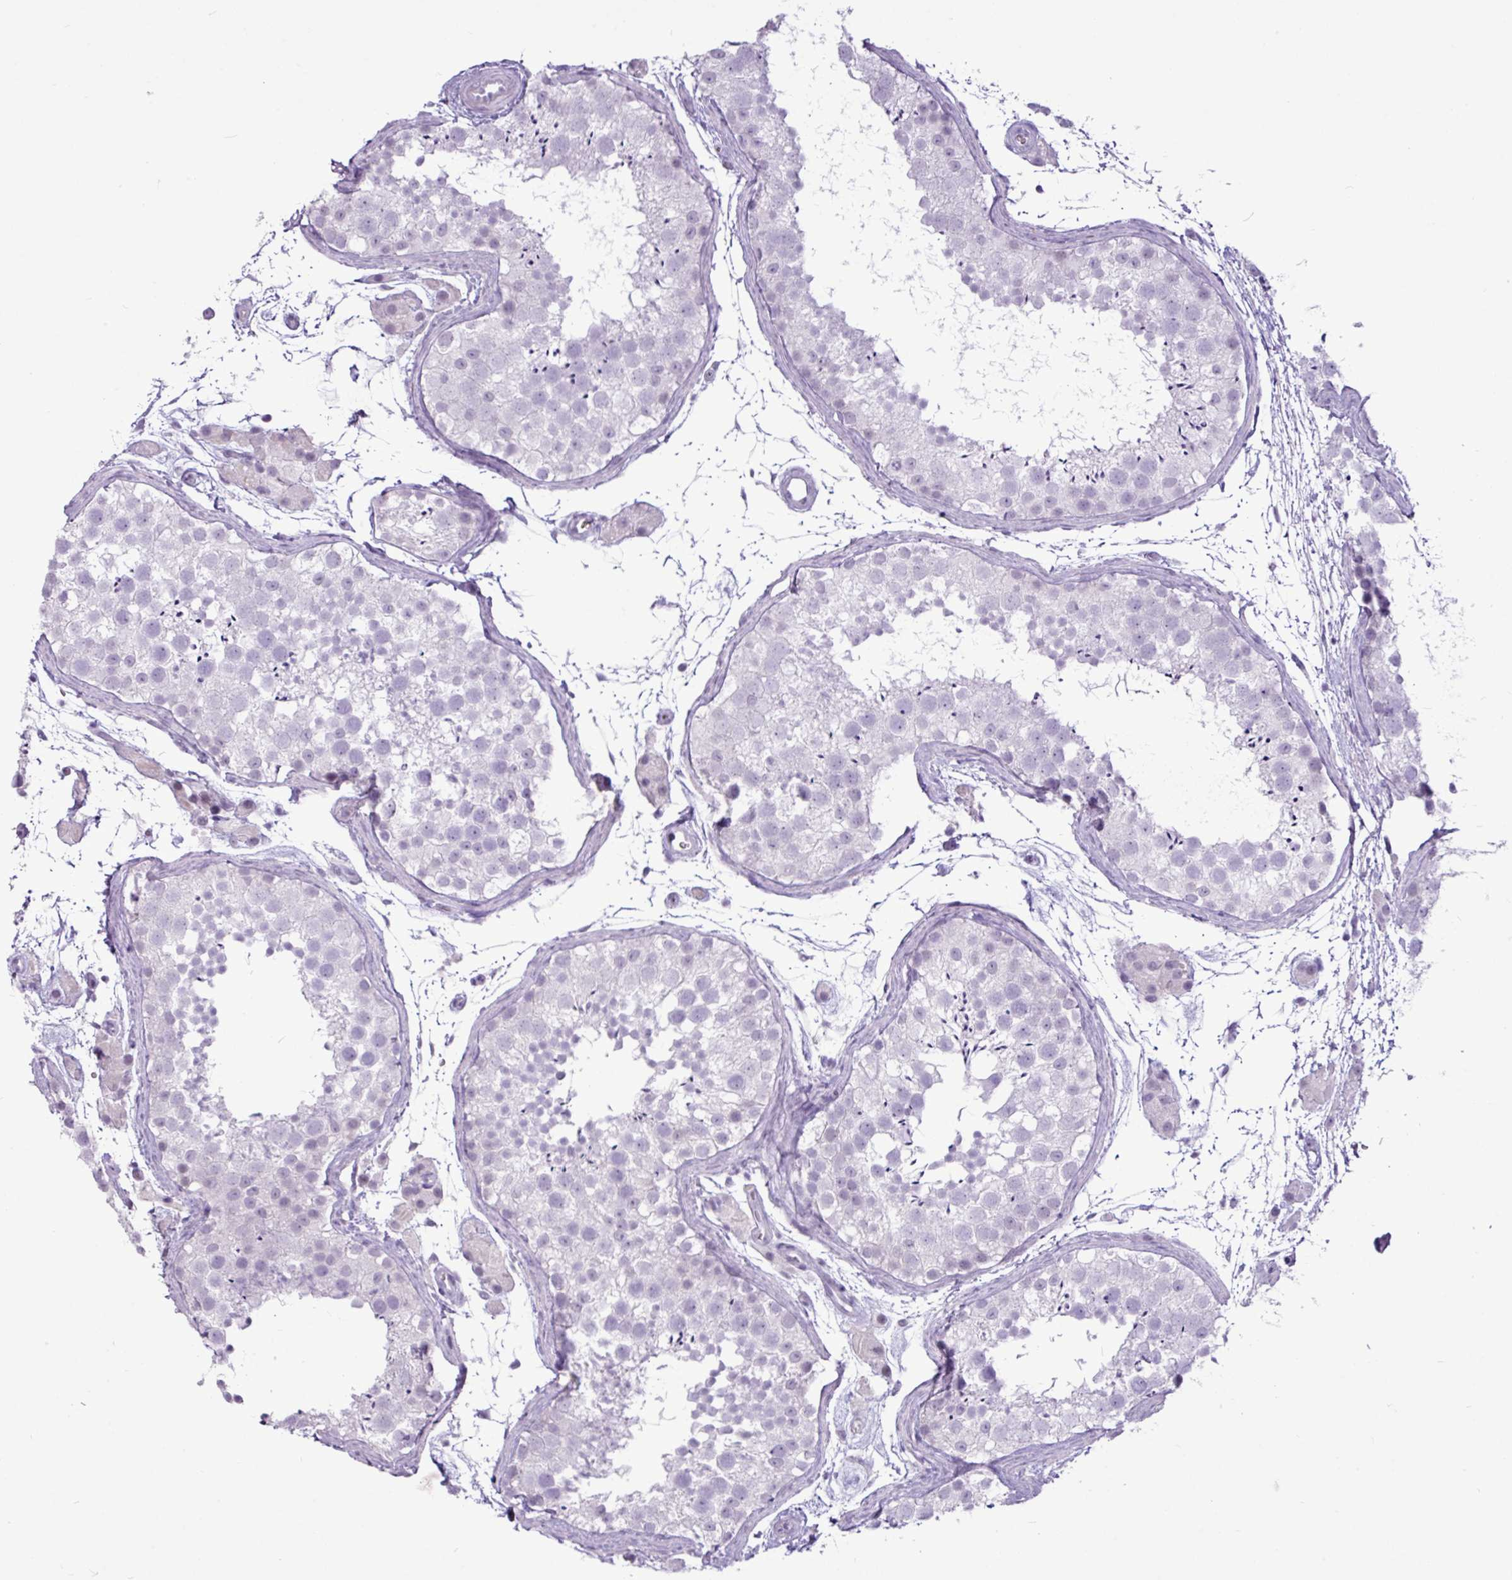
{"staining": {"intensity": "negative", "quantity": "none", "location": "none"}, "tissue": "testis", "cell_type": "Cells in seminiferous ducts", "image_type": "normal", "snomed": [{"axis": "morphology", "description": "Normal tissue, NOS"}, {"axis": "topography", "description": "Testis"}], "caption": "DAB immunohistochemical staining of unremarkable human testis shows no significant staining in cells in seminiferous ducts. (DAB (3,3'-diaminobenzidine) immunohistochemistry (IHC) visualized using brightfield microscopy, high magnification).", "gene": "AMY2A", "patient": {"sex": "male", "age": 41}}